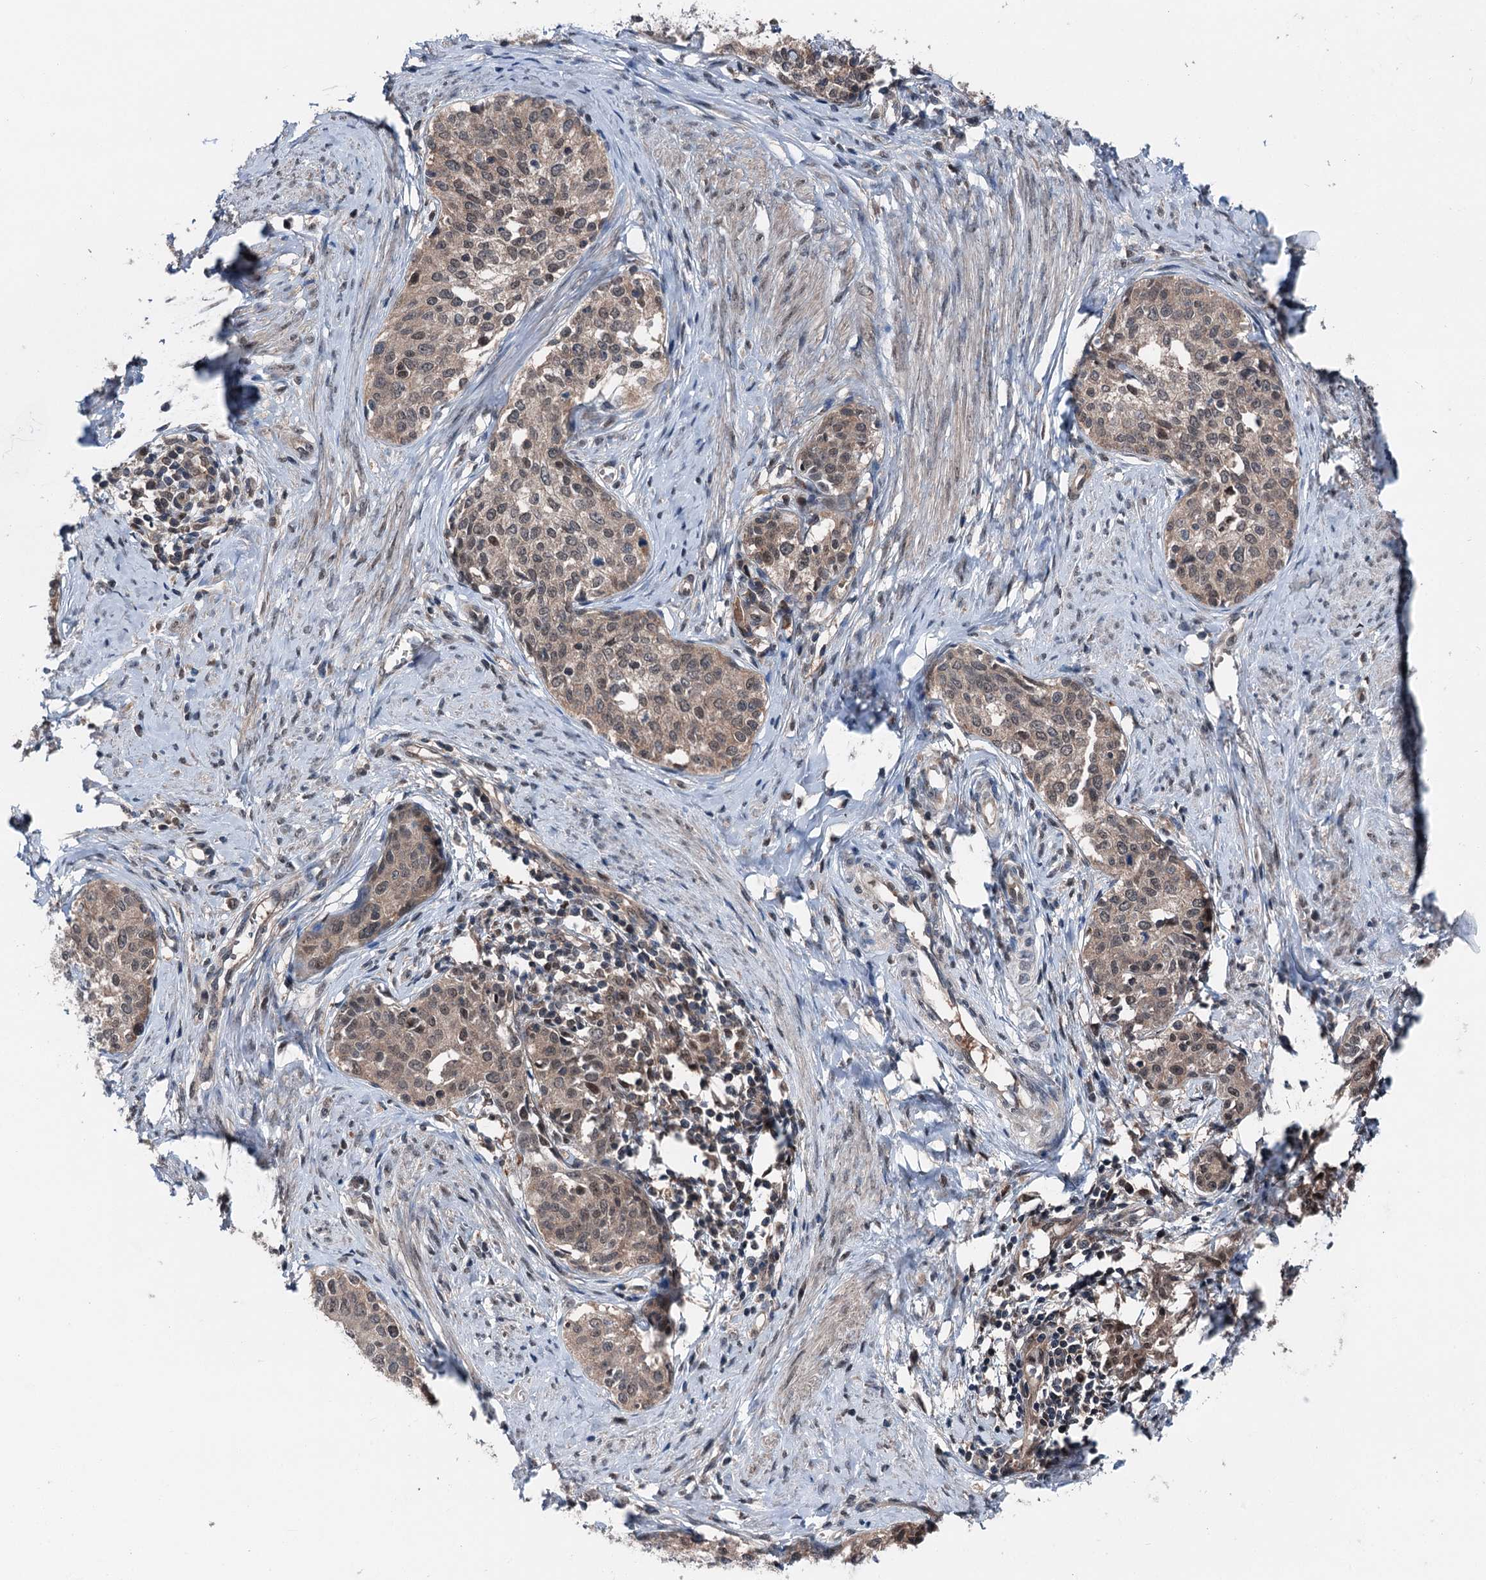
{"staining": {"intensity": "moderate", "quantity": ">75%", "location": "cytoplasmic/membranous,nuclear"}, "tissue": "cervical cancer", "cell_type": "Tumor cells", "image_type": "cancer", "snomed": [{"axis": "morphology", "description": "Squamous cell carcinoma, NOS"}, {"axis": "morphology", "description": "Adenocarcinoma, NOS"}, {"axis": "topography", "description": "Cervix"}], "caption": "Immunohistochemistry histopathology image of human squamous cell carcinoma (cervical) stained for a protein (brown), which exhibits medium levels of moderate cytoplasmic/membranous and nuclear positivity in about >75% of tumor cells.", "gene": "PSMD13", "patient": {"sex": "female", "age": 52}}